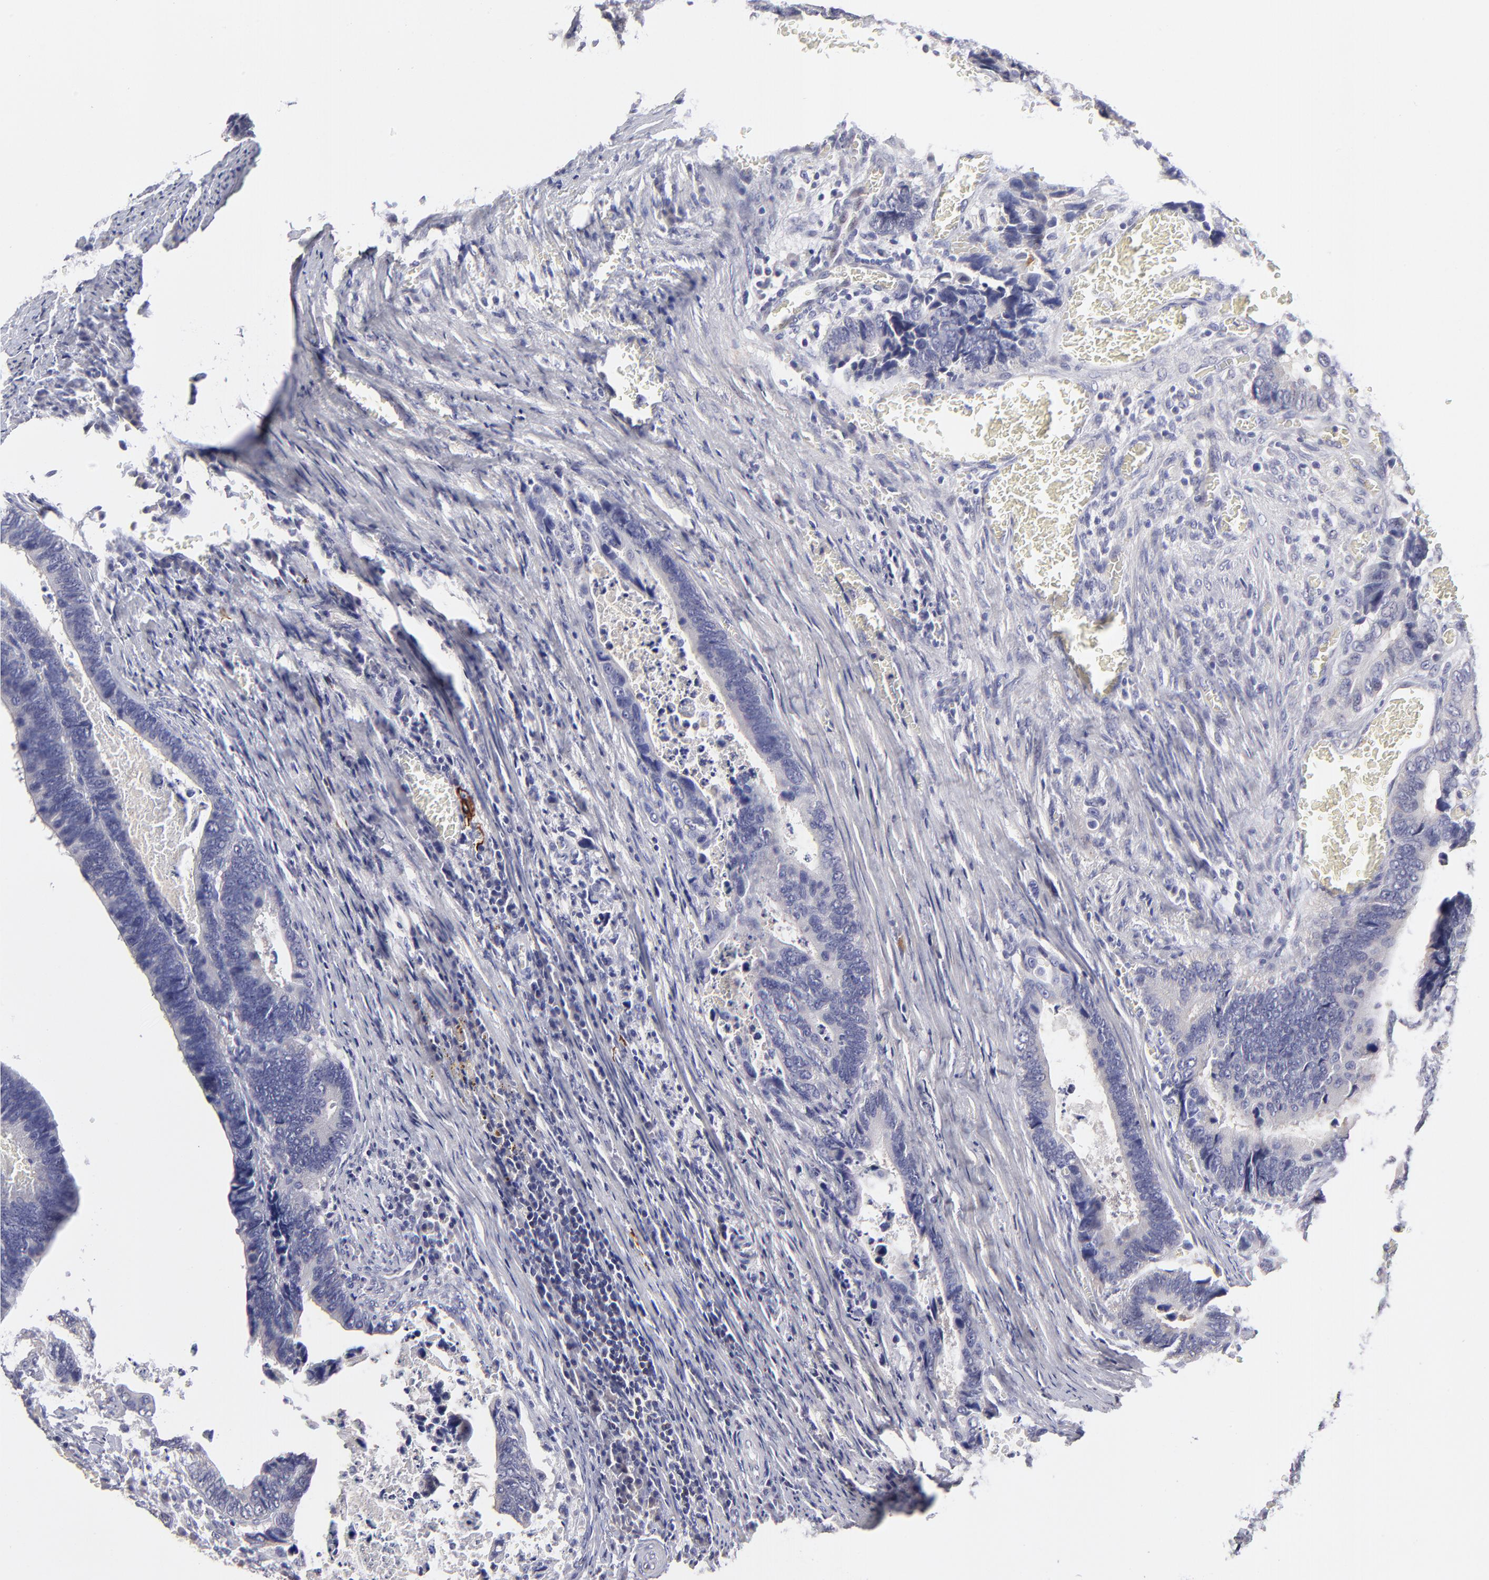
{"staining": {"intensity": "negative", "quantity": "none", "location": "none"}, "tissue": "colorectal cancer", "cell_type": "Tumor cells", "image_type": "cancer", "snomed": [{"axis": "morphology", "description": "Adenocarcinoma, NOS"}, {"axis": "topography", "description": "Colon"}], "caption": "Immunohistochemistry micrograph of neoplastic tissue: colorectal cancer stained with DAB (3,3'-diaminobenzidine) shows no significant protein positivity in tumor cells.", "gene": "BTG2", "patient": {"sex": "male", "age": 72}}